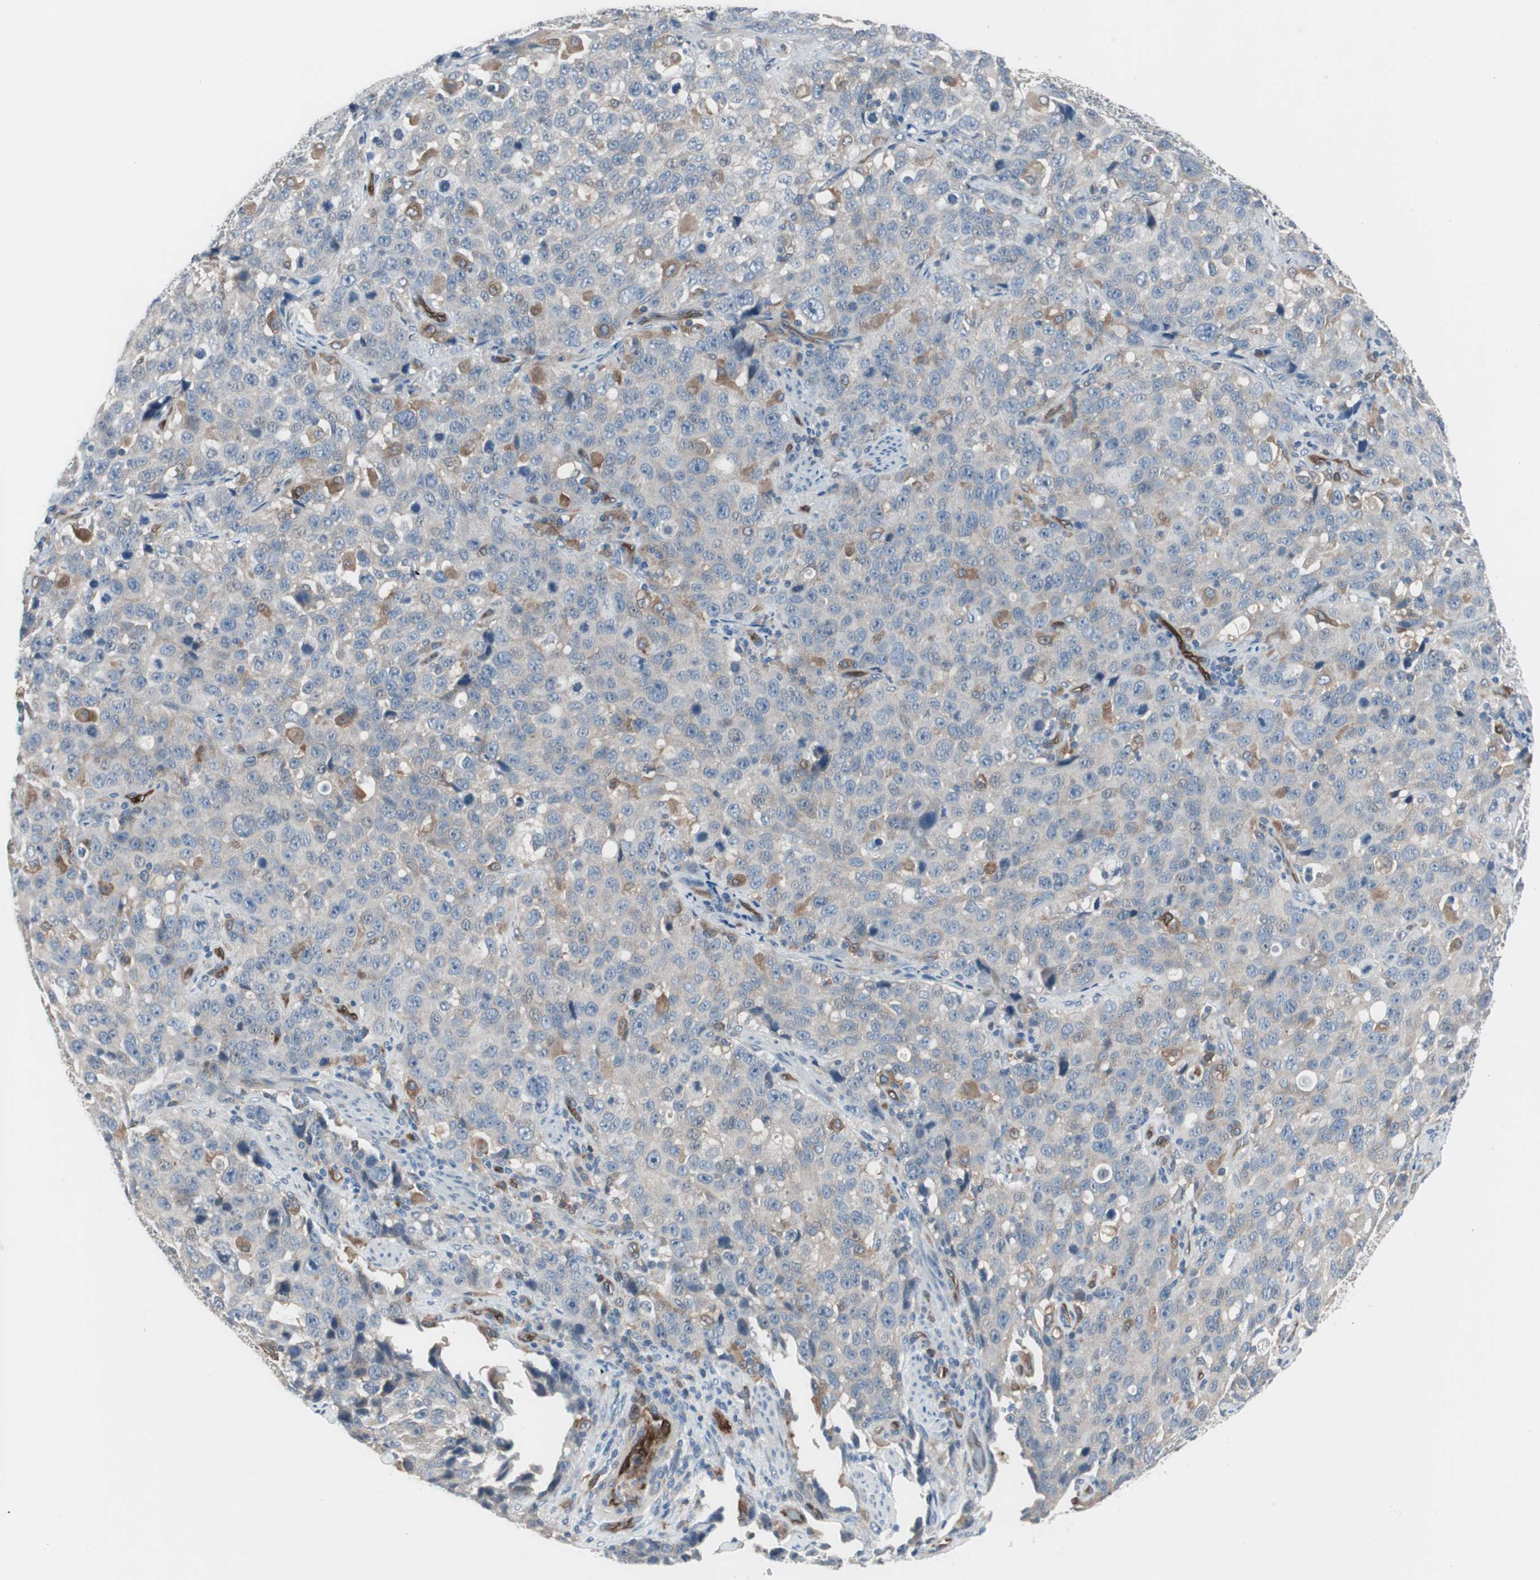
{"staining": {"intensity": "weak", "quantity": "25%-75%", "location": "cytoplasmic/membranous"}, "tissue": "stomach cancer", "cell_type": "Tumor cells", "image_type": "cancer", "snomed": [{"axis": "morphology", "description": "Normal tissue, NOS"}, {"axis": "morphology", "description": "Adenocarcinoma, NOS"}, {"axis": "topography", "description": "Stomach"}], "caption": "IHC histopathology image of human stomach adenocarcinoma stained for a protein (brown), which reveals low levels of weak cytoplasmic/membranous staining in about 25%-75% of tumor cells.", "gene": "SWAP70", "patient": {"sex": "male", "age": 48}}